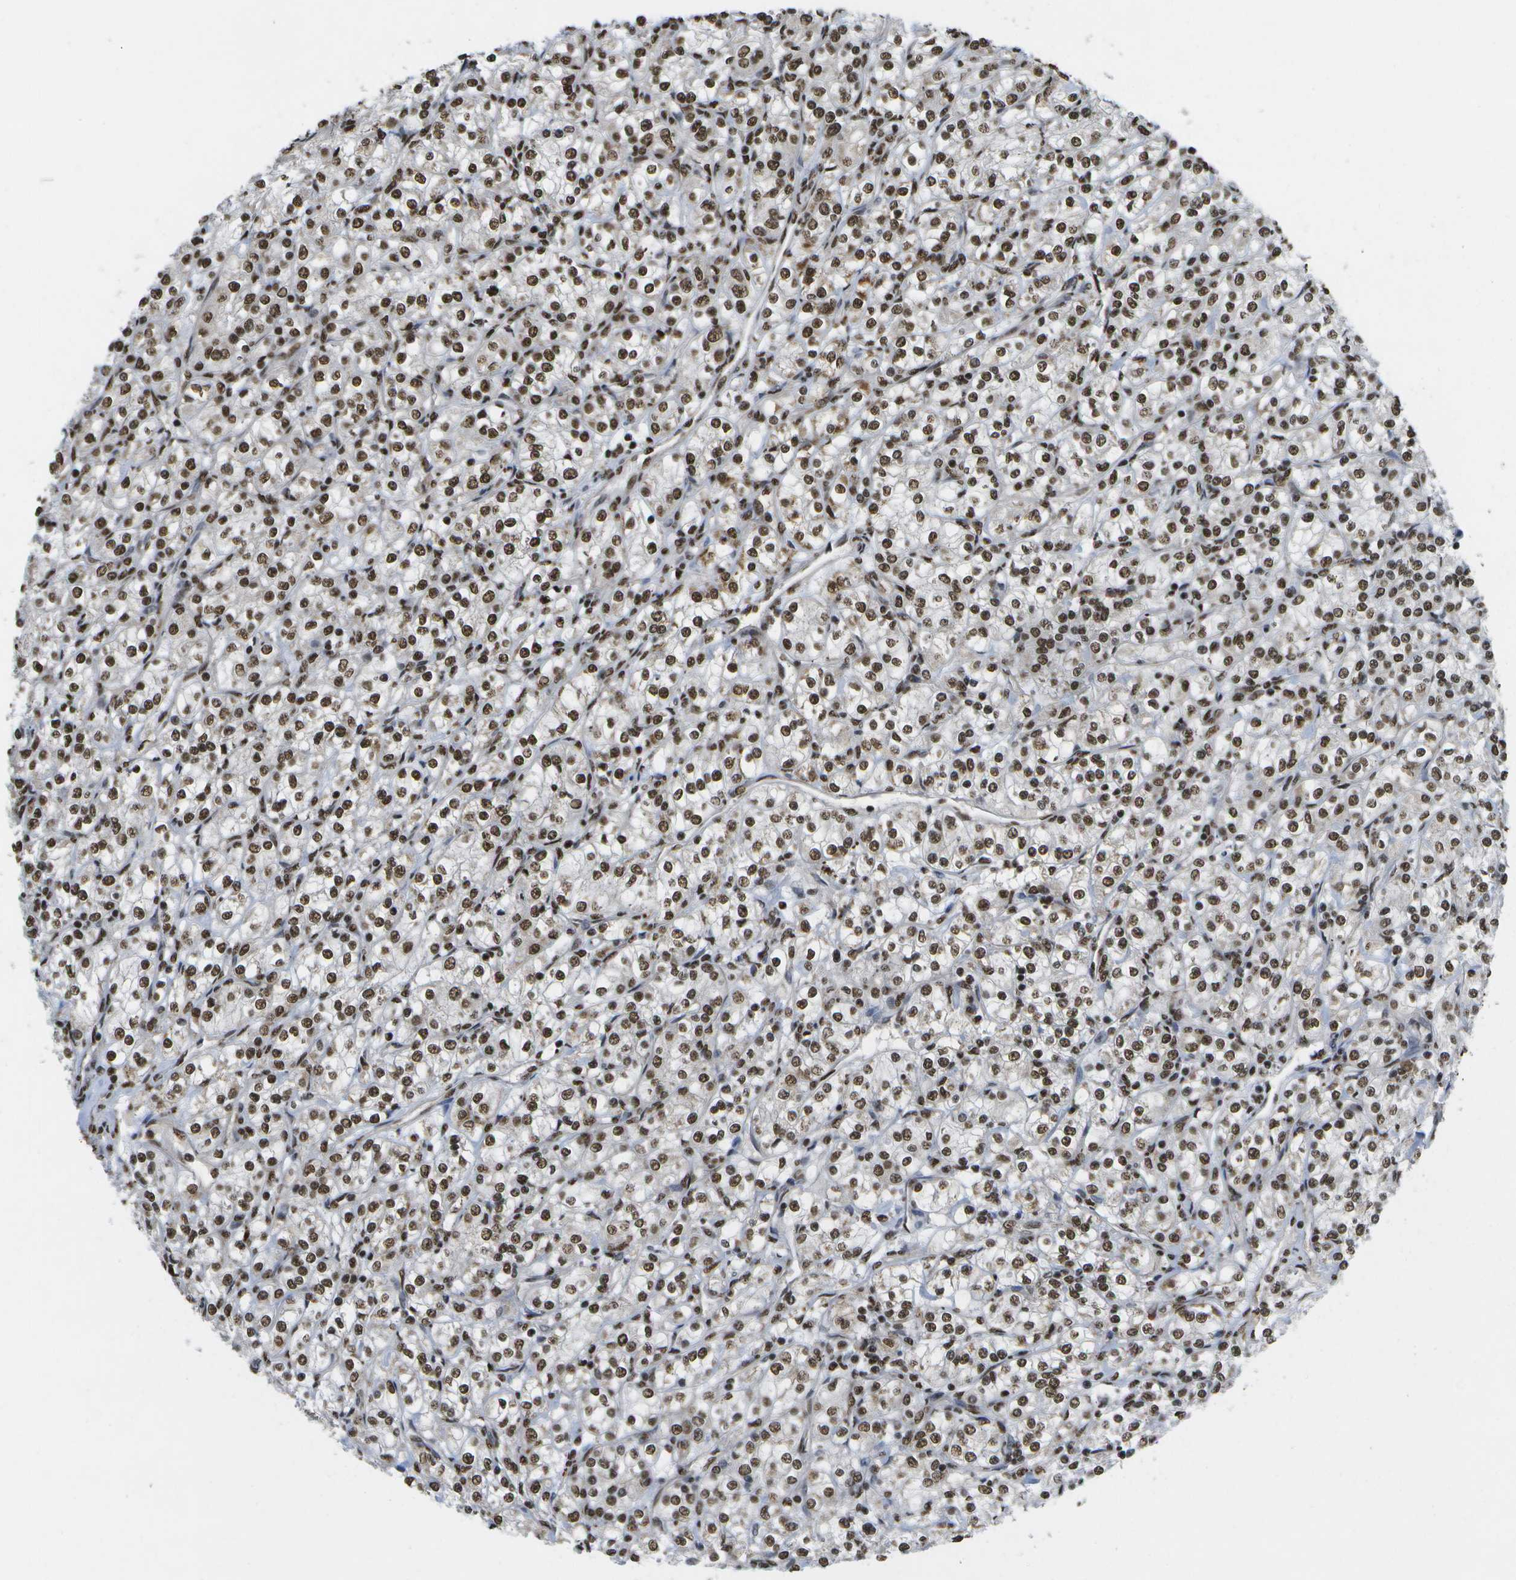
{"staining": {"intensity": "moderate", "quantity": ">75%", "location": "nuclear"}, "tissue": "renal cancer", "cell_type": "Tumor cells", "image_type": "cancer", "snomed": [{"axis": "morphology", "description": "Adenocarcinoma, NOS"}, {"axis": "topography", "description": "Kidney"}], "caption": "The immunohistochemical stain highlights moderate nuclear positivity in tumor cells of adenocarcinoma (renal) tissue. The staining is performed using DAB (3,3'-diaminobenzidine) brown chromogen to label protein expression. The nuclei are counter-stained blue using hematoxylin.", "gene": "SPEN", "patient": {"sex": "male", "age": 77}}